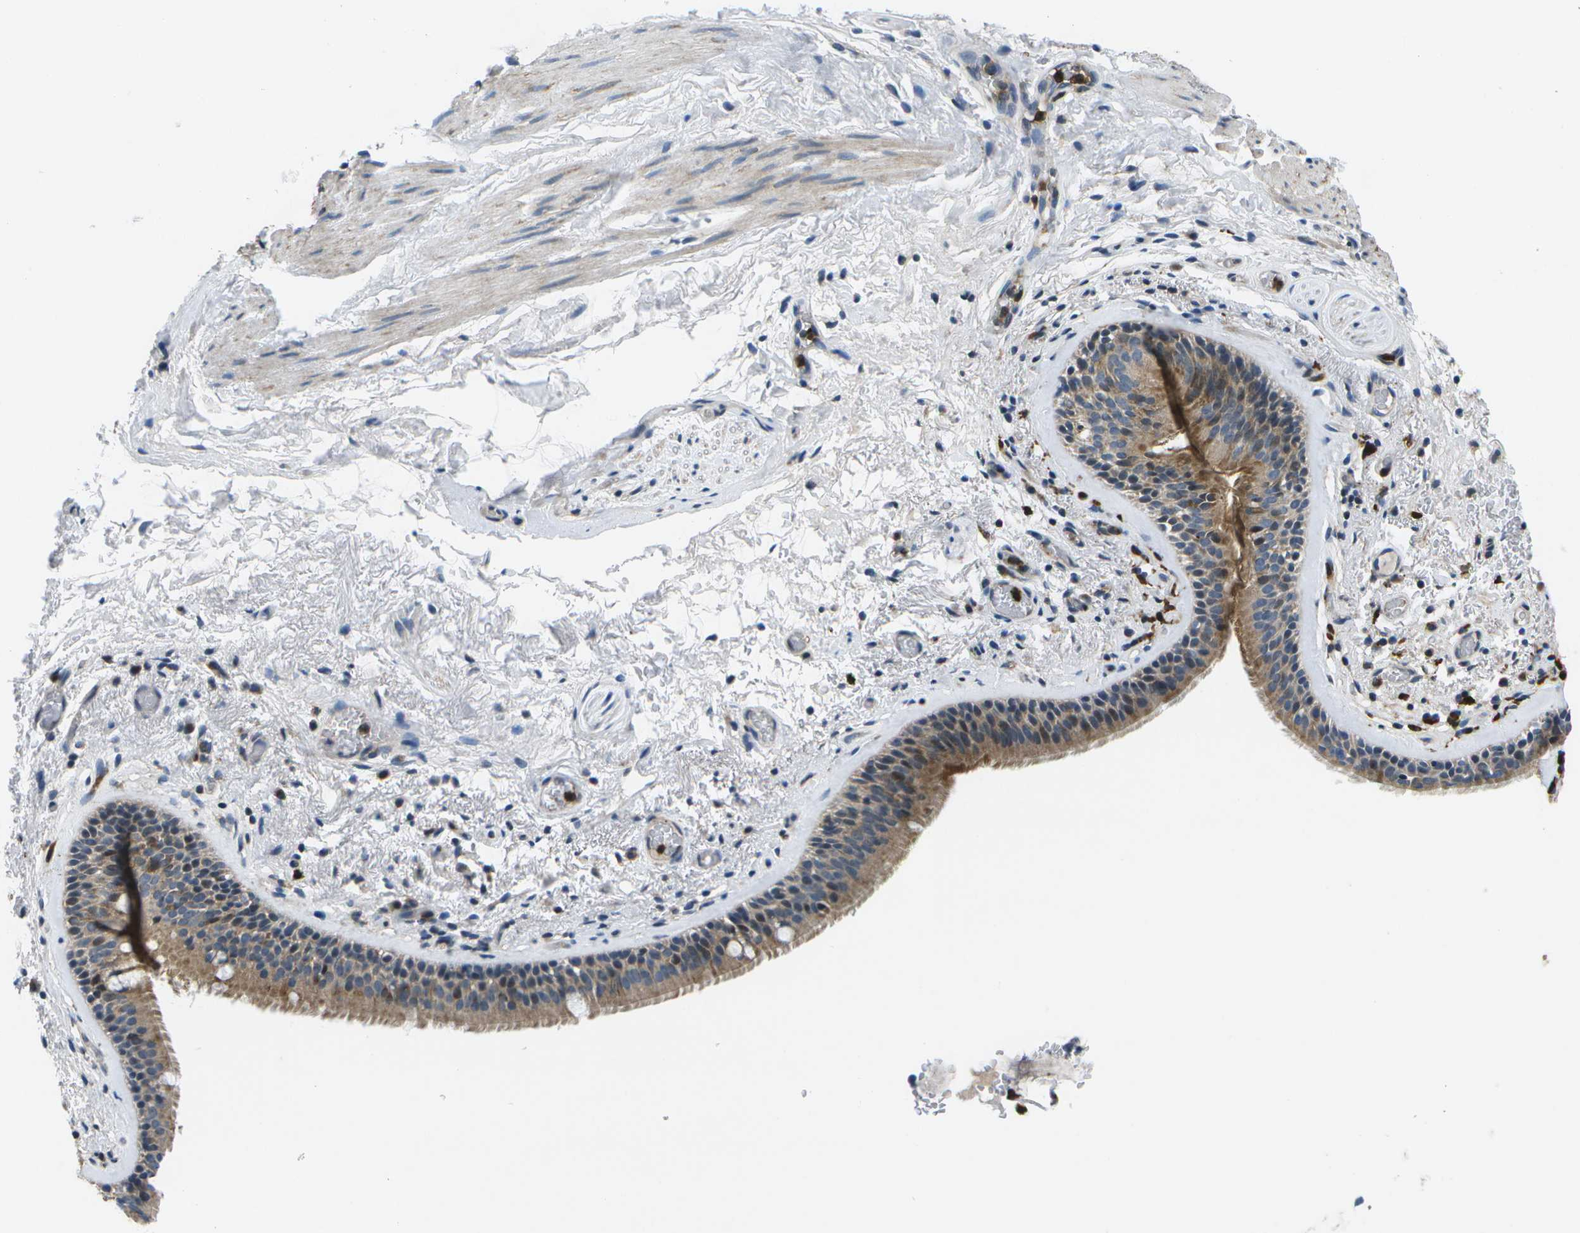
{"staining": {"intensity": "moderate", "quantity": ">75%", "location": "cytoplasmic/membranous"}, "tissue": "bronchus", "cell_type": "Respiratory epithelial cells", "image_type": "normal", "snomed": [{"axis": "morphology", "description": "Normal tissue, NOS"}, {"axis": "topography", "description": "Cartilage tissue"}], "caption": "IHC of normal human bronchus shows medium levels of moderate cytoplasmic/membranous staining in approximately >75% of respiratory epithelial cells.", "gene": "GALNT15", "patient": {"sex": "female", "age": 63}}